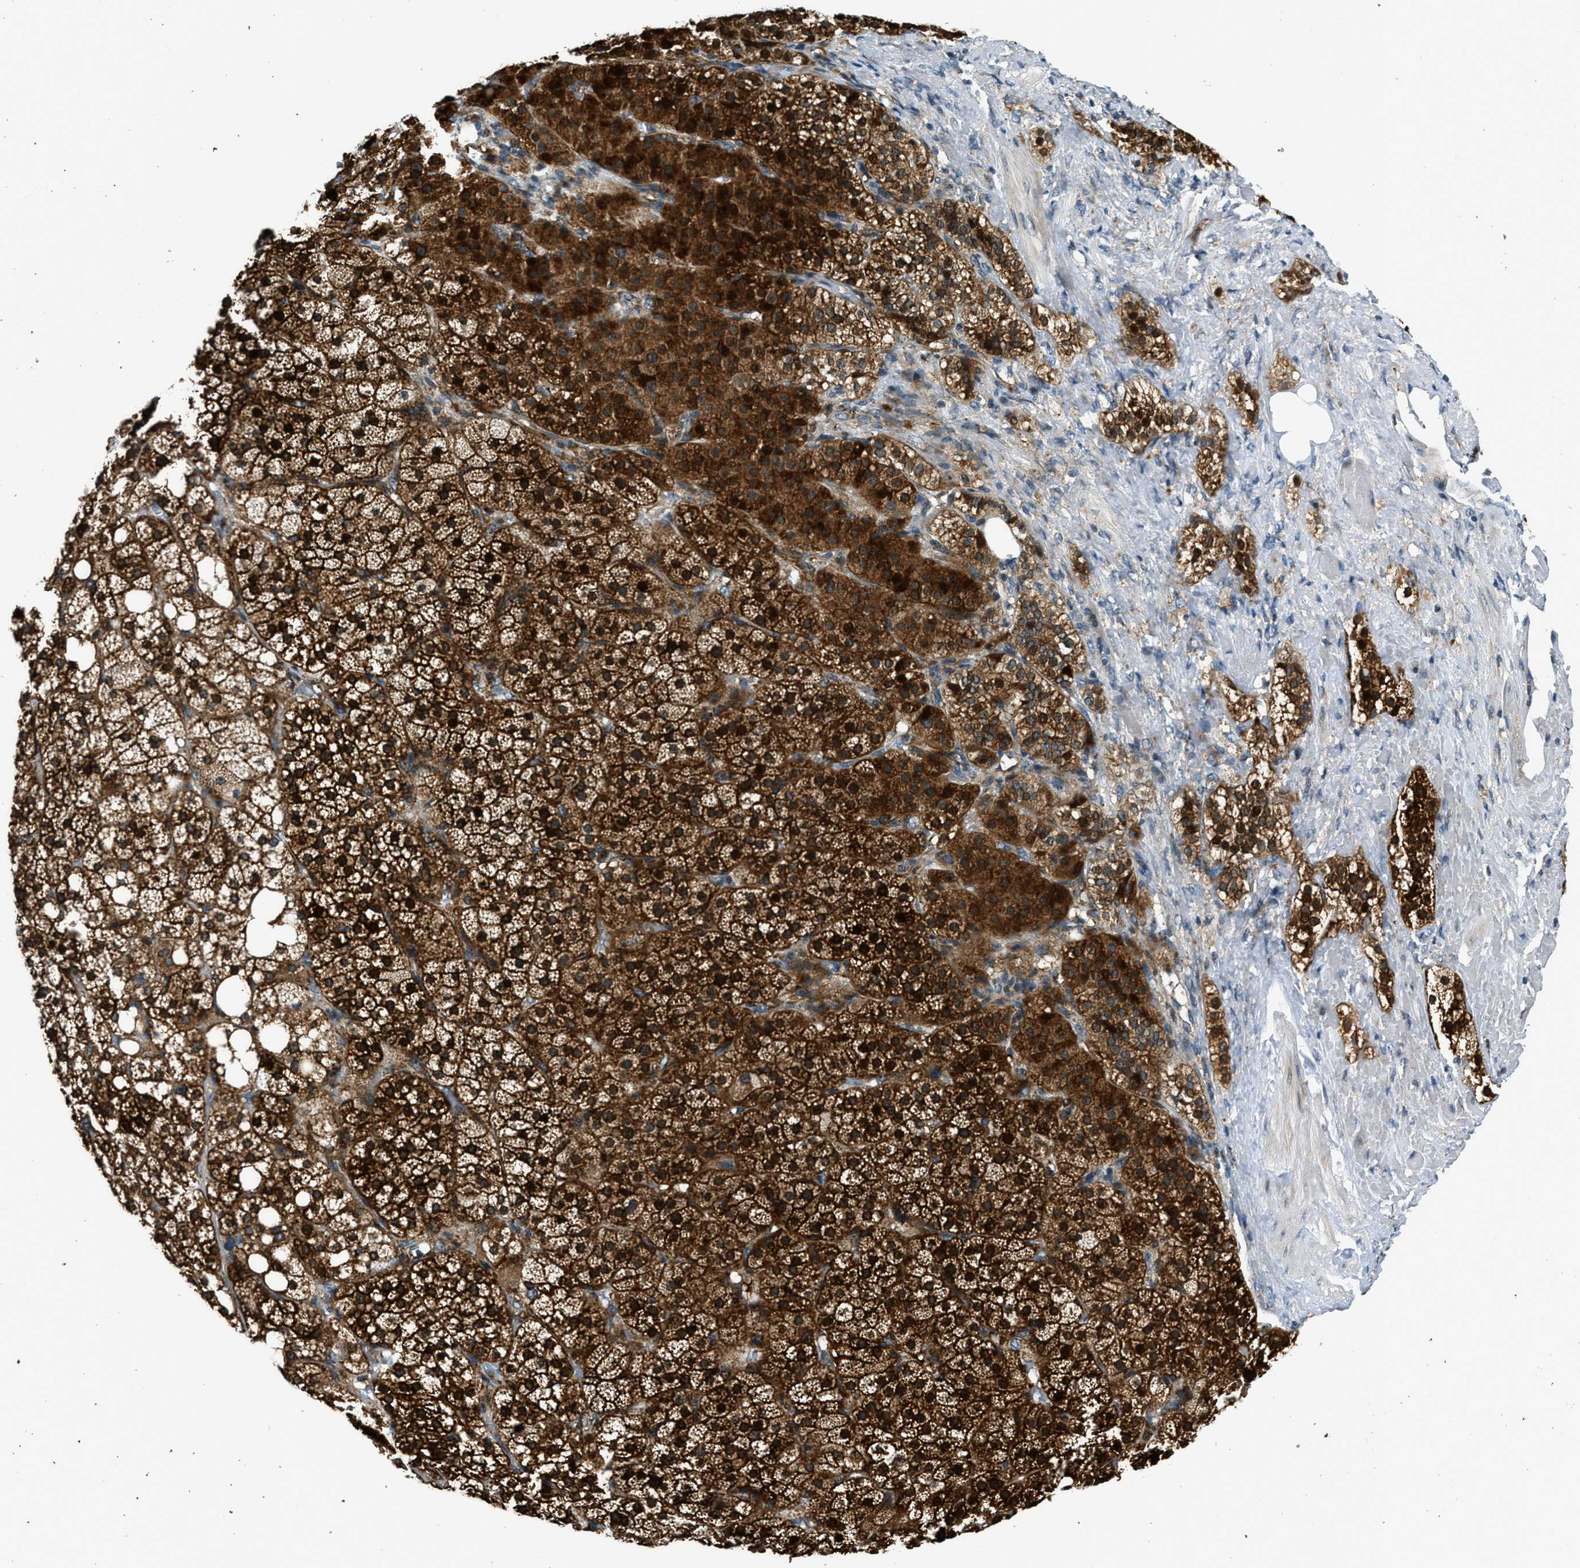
{"staining": {"intensity": "strong", "quantity": ">75%", "location": "cytoplasmic/membranous,nuclear"}, "tissue": "adrenal gland", "cell_type": "Glandular cells", "image_type": "normal", "snomed": [{"axis": "morphology", "description": "Normal tissue, NOS"}, {"axis": "topography", "description": "Adrenal gland"}], "caption": "Immunohistochemical staining of normal adrenal gland displays >75% levels of strong cytoplasmic/membranous,nuclear protein staining in about >75% of glandular cells.", "gene": "HERC2", "patient": {"sex": "female", "age": 59}}